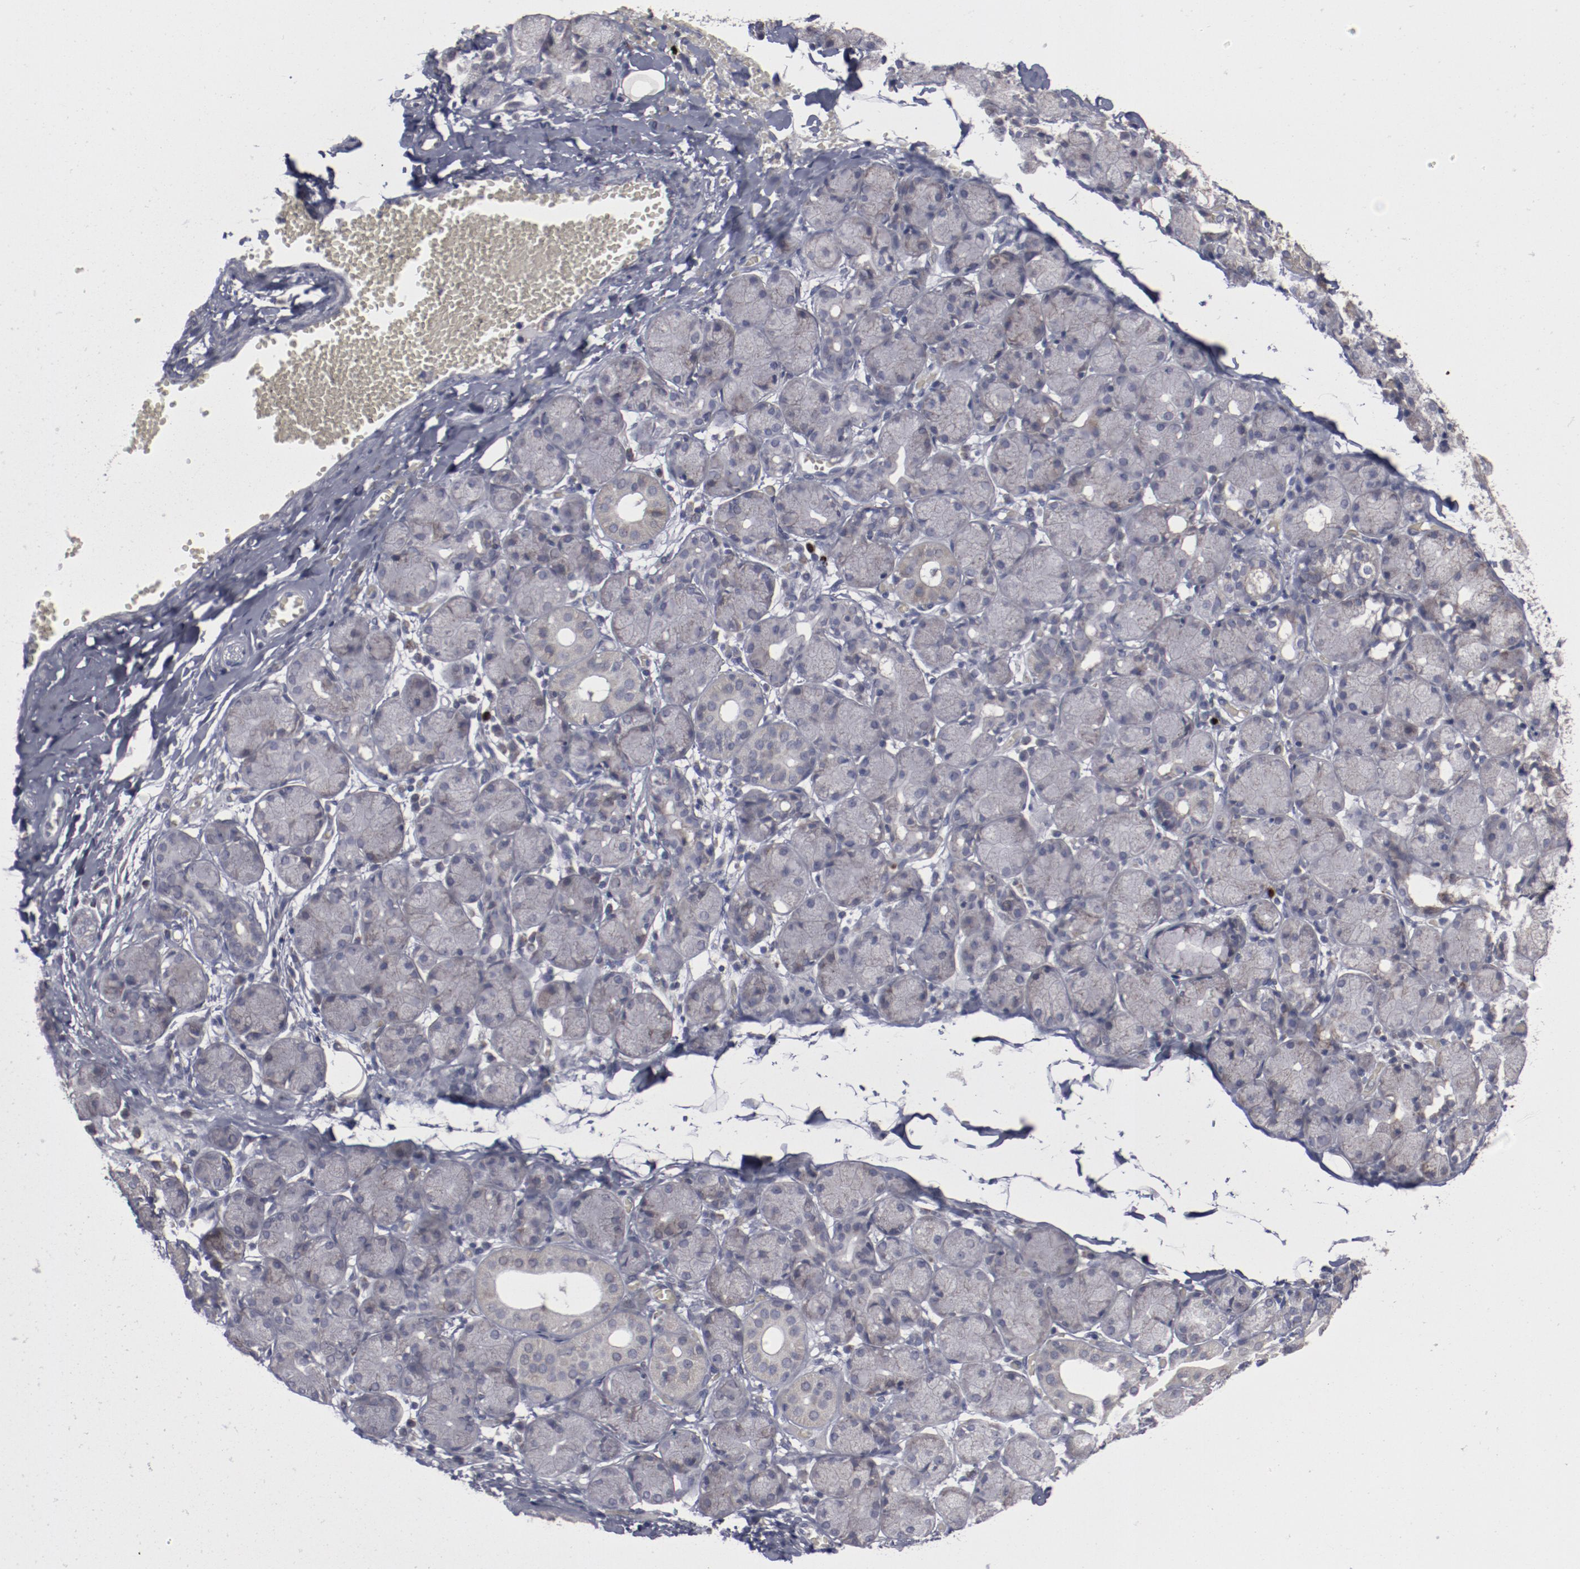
{"staining": {"intensity": "weak", "quantity": "25%-75%", "location": "cytoplasmic/membranous"}, "tissue": "salivary gland", "cell_type": "Glandular cells", "image_type": "normal", "snomed": [{"axis": "morphology", "description": "Normal tissue, NOS"}, {"axis": "topography", "description": "Salivary gland"}], "caption": "Weak cytoplasmic/membranous protein staining is identified in approximately 25%-75% of glandular cells in salivary gland. (DAB (3,3'-diaminobenzidine) IHC, brown staining for protein, blue staining for nuclei).", "gene": "MYOM2", "patient": {"sex": "female", "age": 24}}